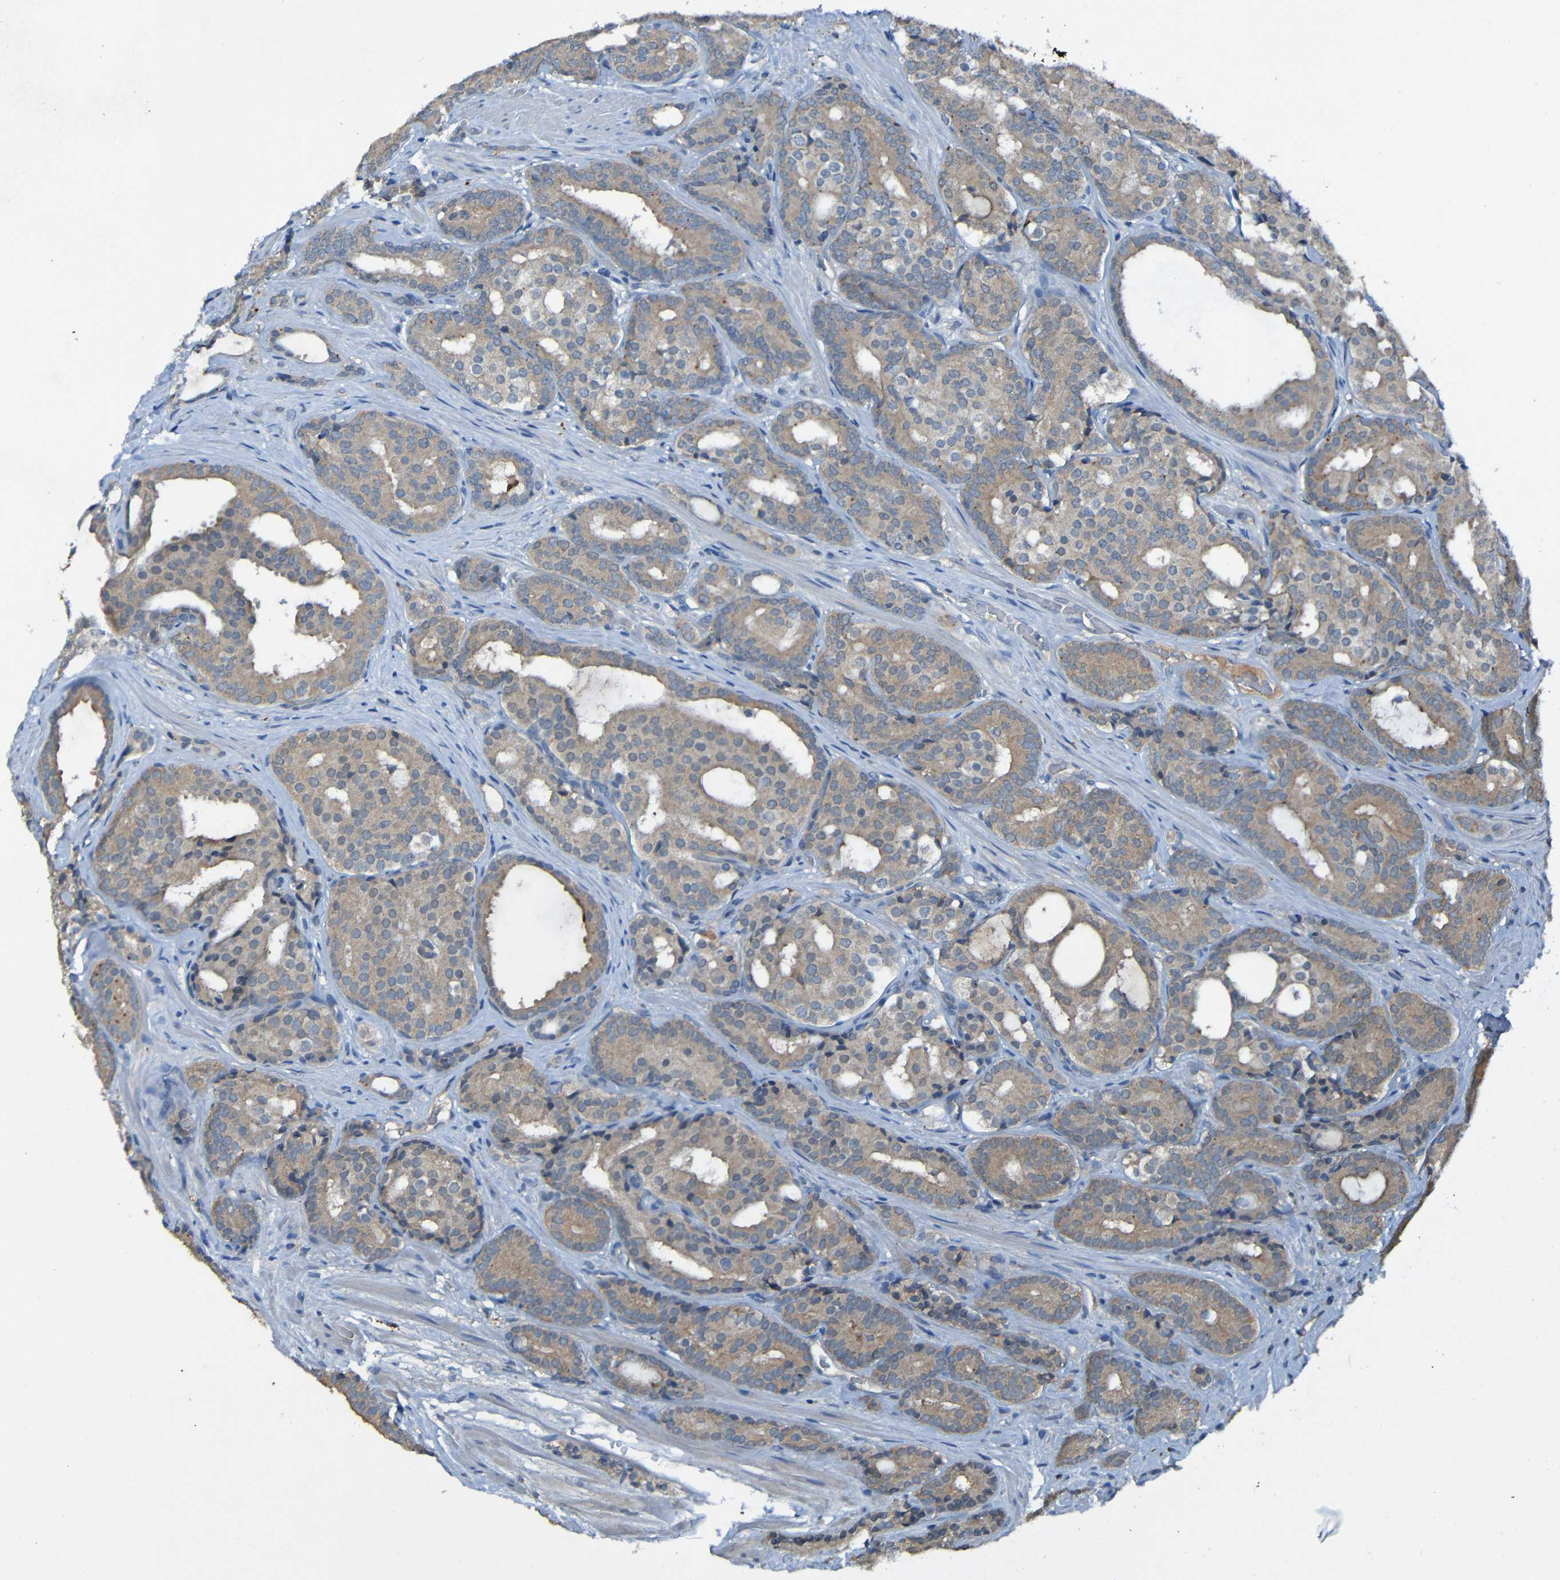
{"staining": {"intensity": "weak", "quantity": ">75%", "location": "cytoplasmic/membranous"}, "tissue": "prostate cancer", "cell_type": "Tumor cells", "image_type": "cancer", "snomed": [{"axis": "morphology", "description": "Adenocarcinoma, High grade"}, {"axis": "topography", "description": "Prostate"}], "caption": "A brown stain highlights weak cytoplasmic/membranous positivity of a protein in high-grade adenocarcinoma (prostate) tumor cells. (DAB (3,3'-diaminobenzidine) IHC, brown staining for protein, blue staining for nuclei).", "gene": "LRRC70", "patient": {"sex": "male", "age": 71}}